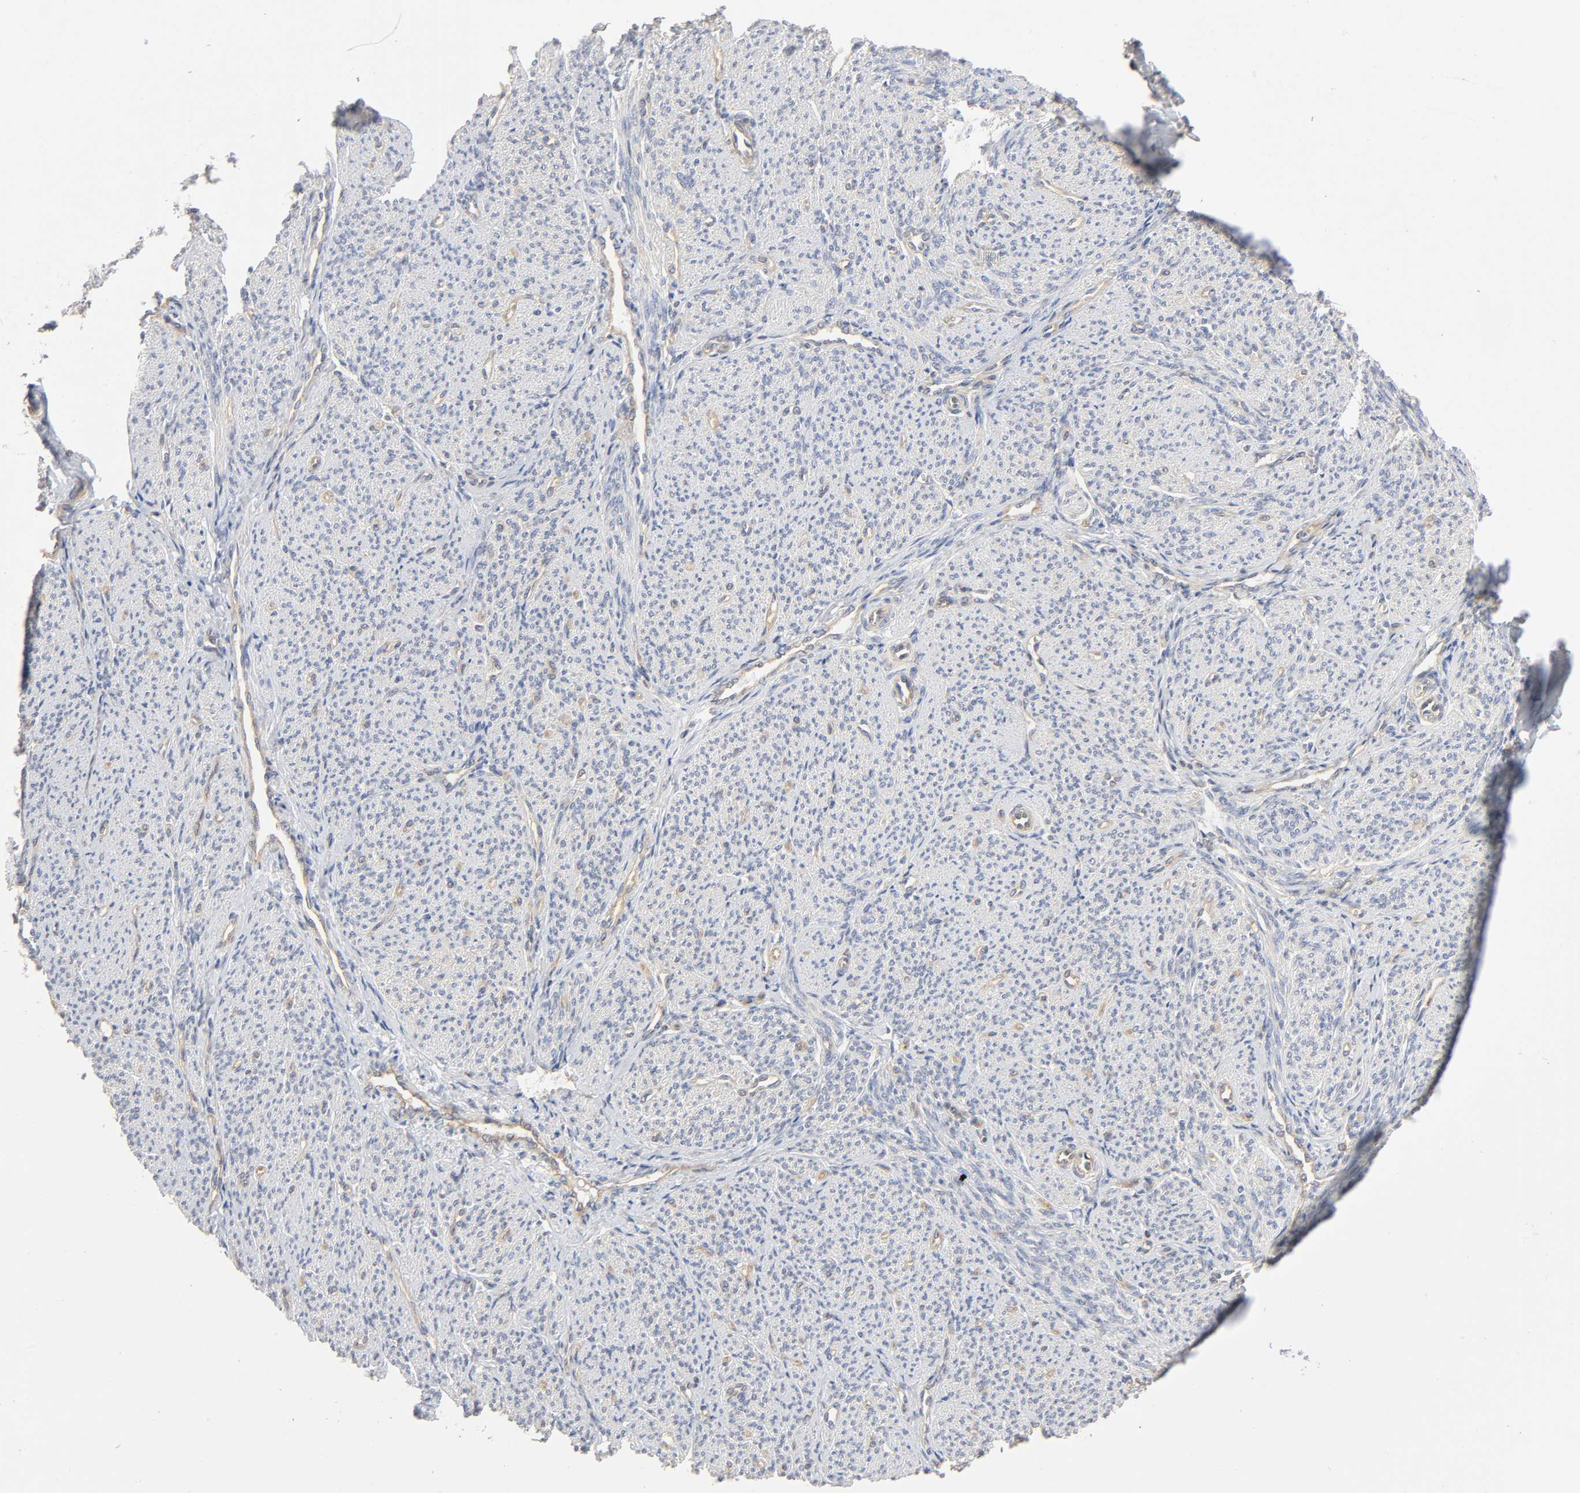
{"staining": {"intensity": "negative", "quantity": "none", "location": "none"}, "tissue": "smooth muscle", "cell_type": "Smooth muscle cells", "image_type": "normal", "snomed": [{"axis": "morphology", "description": "Normal tissue, NOS"}, {"axis": "topography", "description": "Smooth muscle"}], "caption": "A high-resolution micrograph shows immunohistochemistry (IHC) staining of normal smooth muscle, which exhibits no significant staining in smooth muscle cells.", "gene": "IQCJ", "patient": {"sex": "female", "age": 65}}